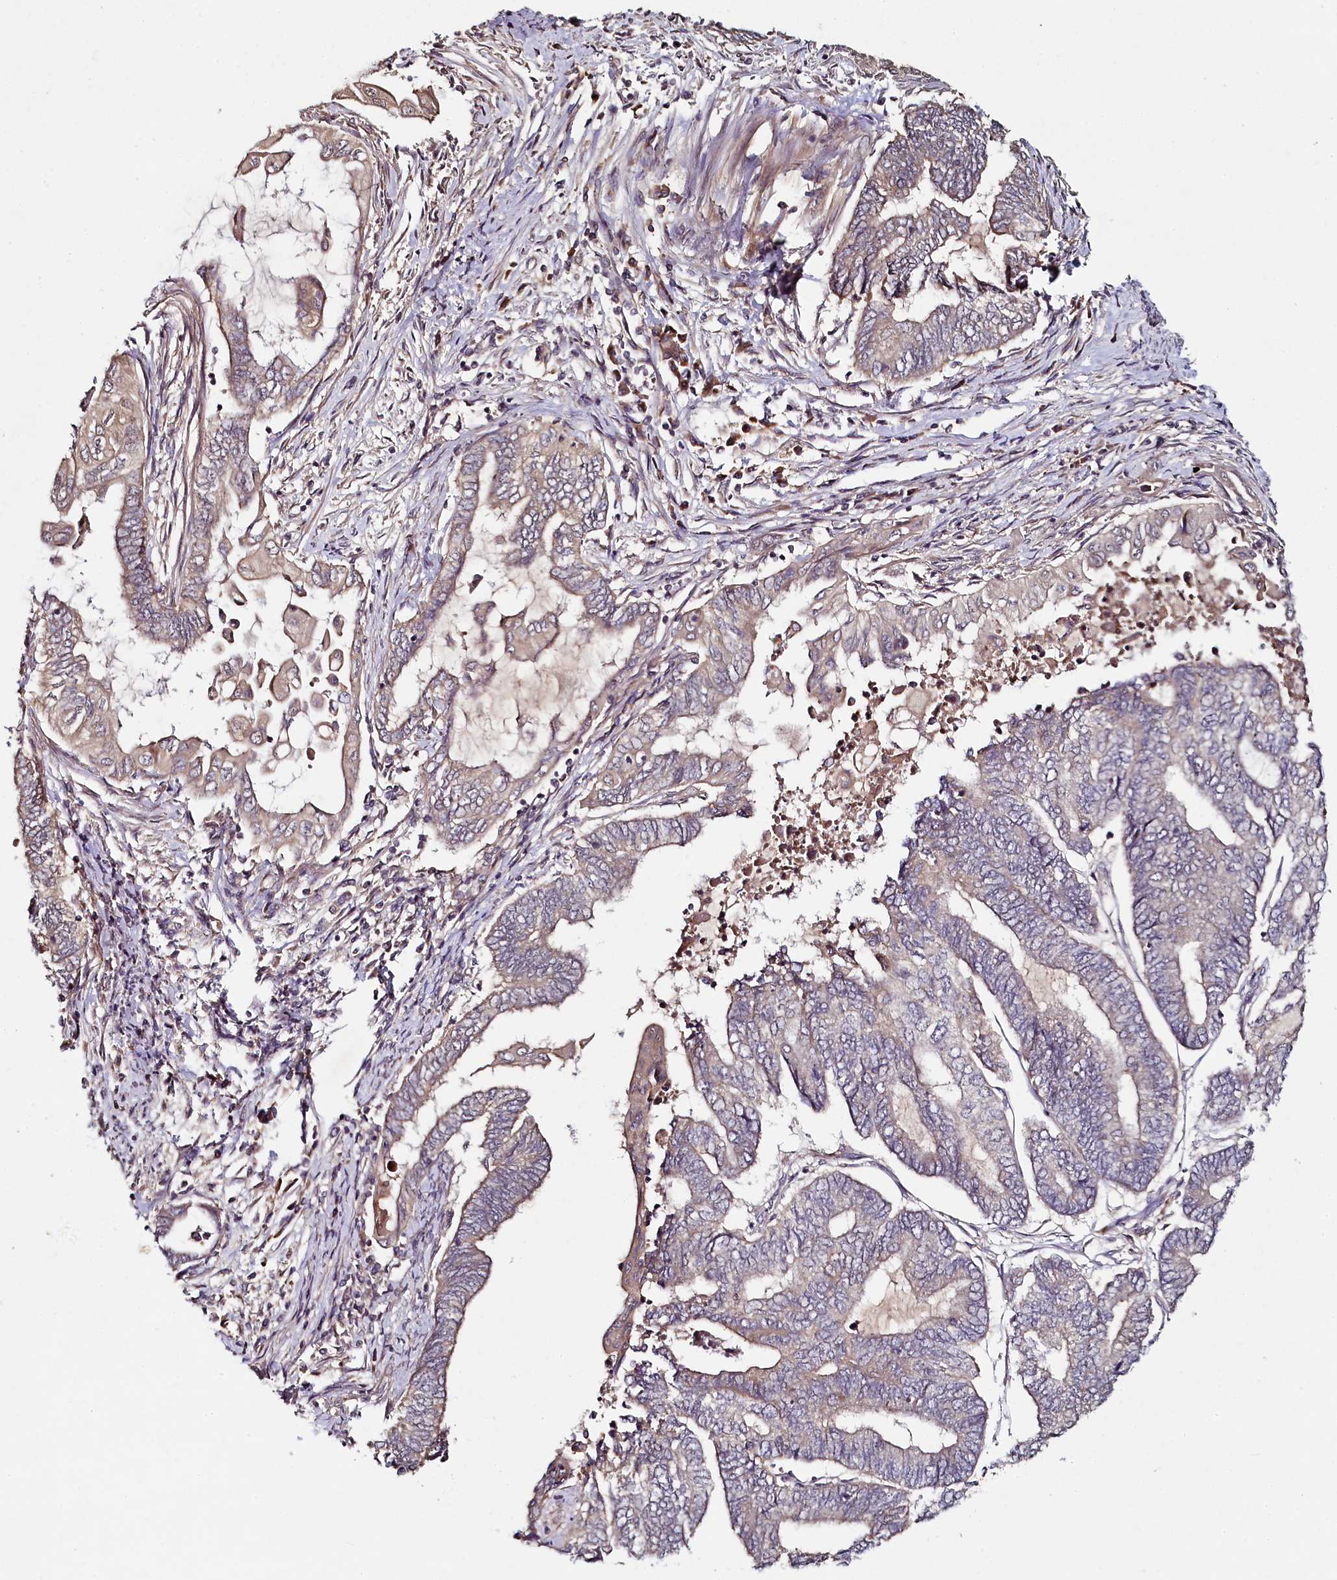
{"staining": {"intensity": "weak", "quantity": "25%-75%", "location": "cytoplasmic/membranous"}, "tissue": "endometrial cancer", "cell_type": "Tumor cells", "image_type": "cancer", "snomed": [{"axis": "morphology", "description": "Adenocarcinoma, NOS"}, {"axis": "topography", "description": "Uterus"}, {"axis": "topography", "description": "Endometrium"}], "caption": "Endometrial cancer stained with IHC demonstrates weak cytoplasmic/membranous expression in approximately 25%-75% of tumor cells. The staining was performed using DAB, with brown indicating positive protein expression. Nuclei are stained blue with hematoxylin.", "gene": "SEC24C", "patient": {"sex": "female", "age": 70}}